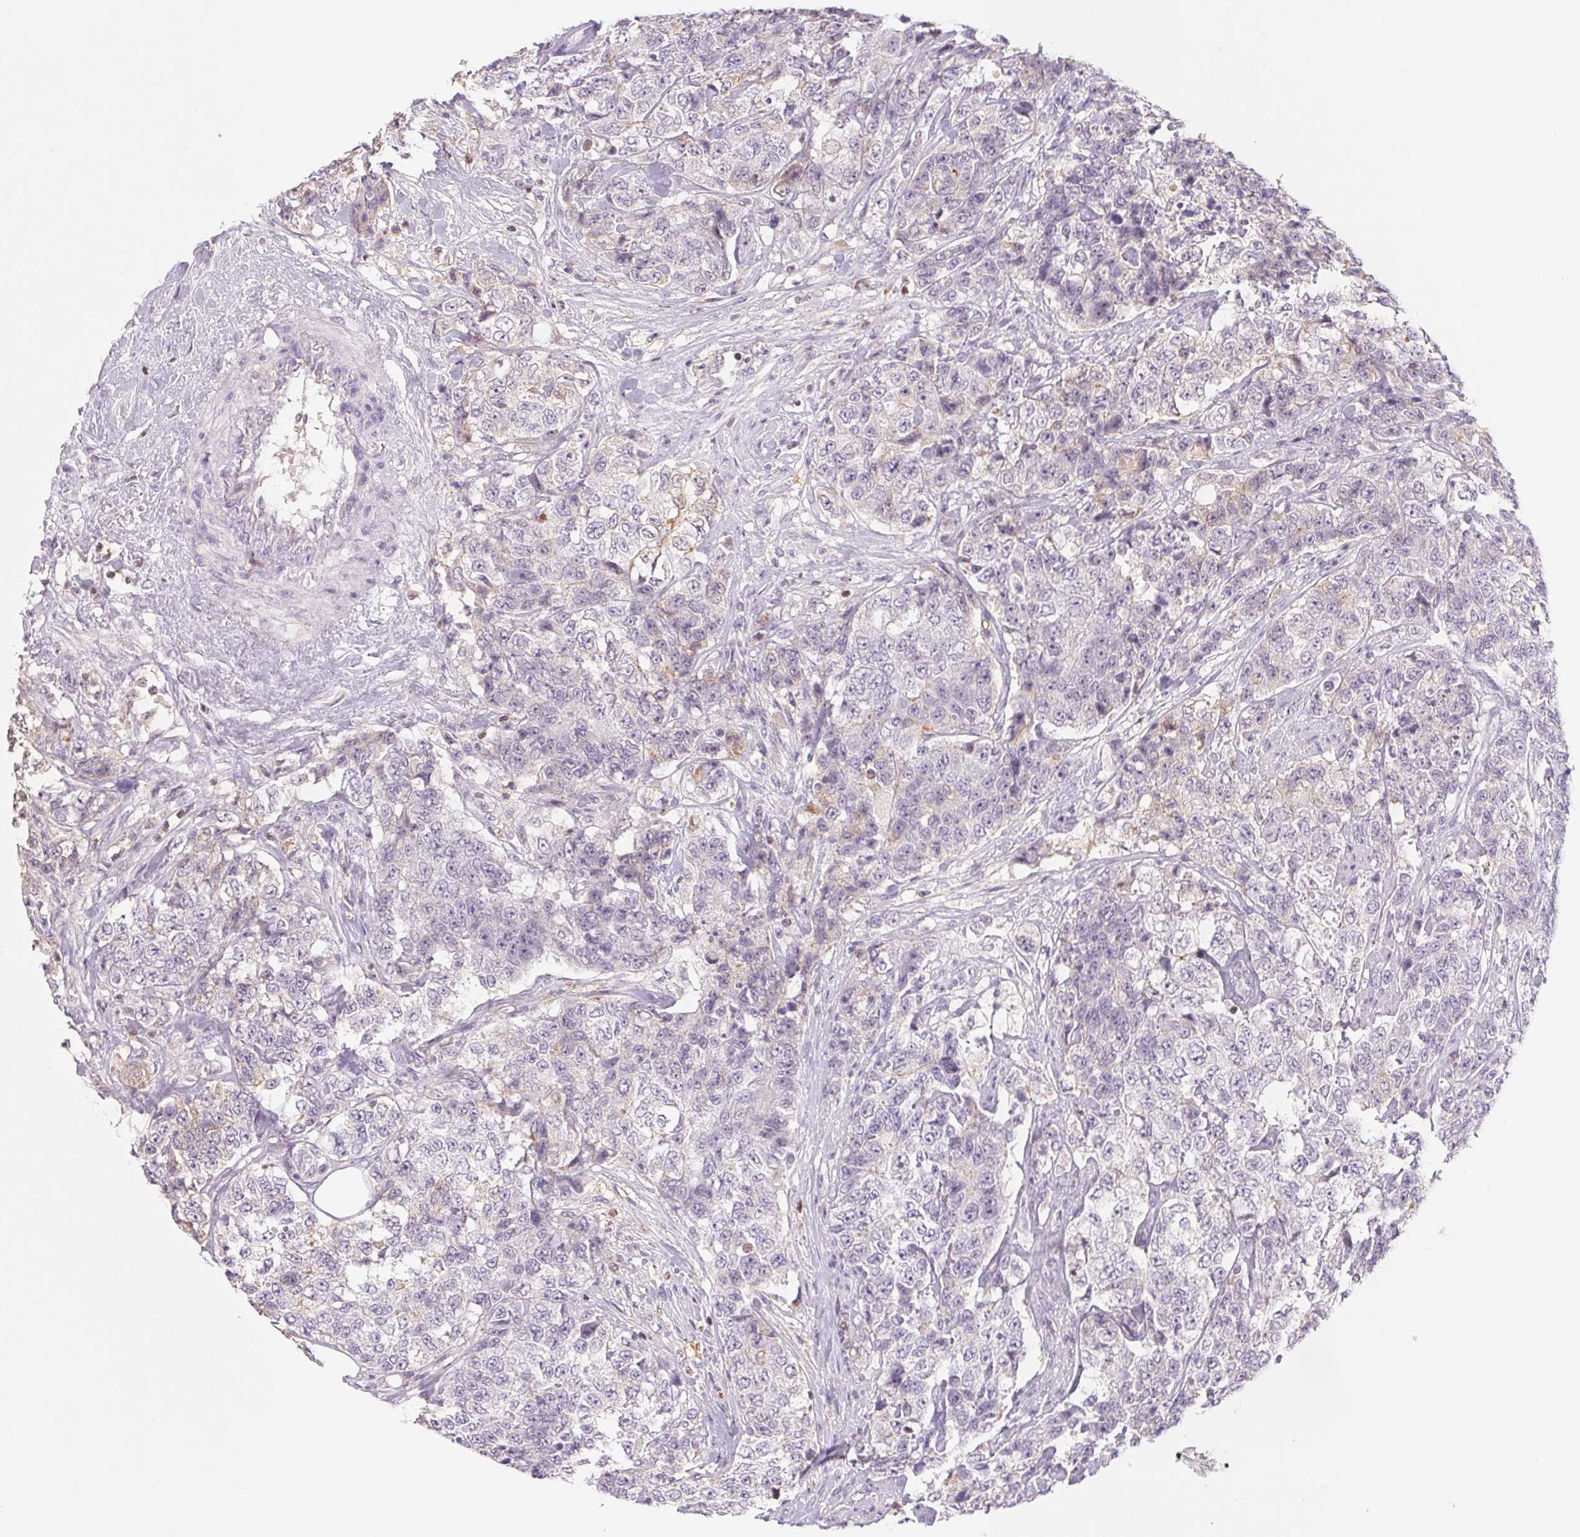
{"staining": {"intensity": "negative", "quantity": "none", "location": "none"}, "tissue": "urothelial cancer", "cell_type": "Tumor cells", "image_type": "cancer", "snomed": [{"axis": "morphology", "description": "Urothelial carcinoma, High grade"}, {"axis": "topography", "description": "Urinary bladder"}], "caption": "Tumor cells show no significant expression in high-grade urothelial carcinoma. (DAB (3,3'-diaminobenzidine) immunohistochemistry (IHC), high magnification).", "gene": "KIF26A", "patient": {"sex": "female", "age": 78}}